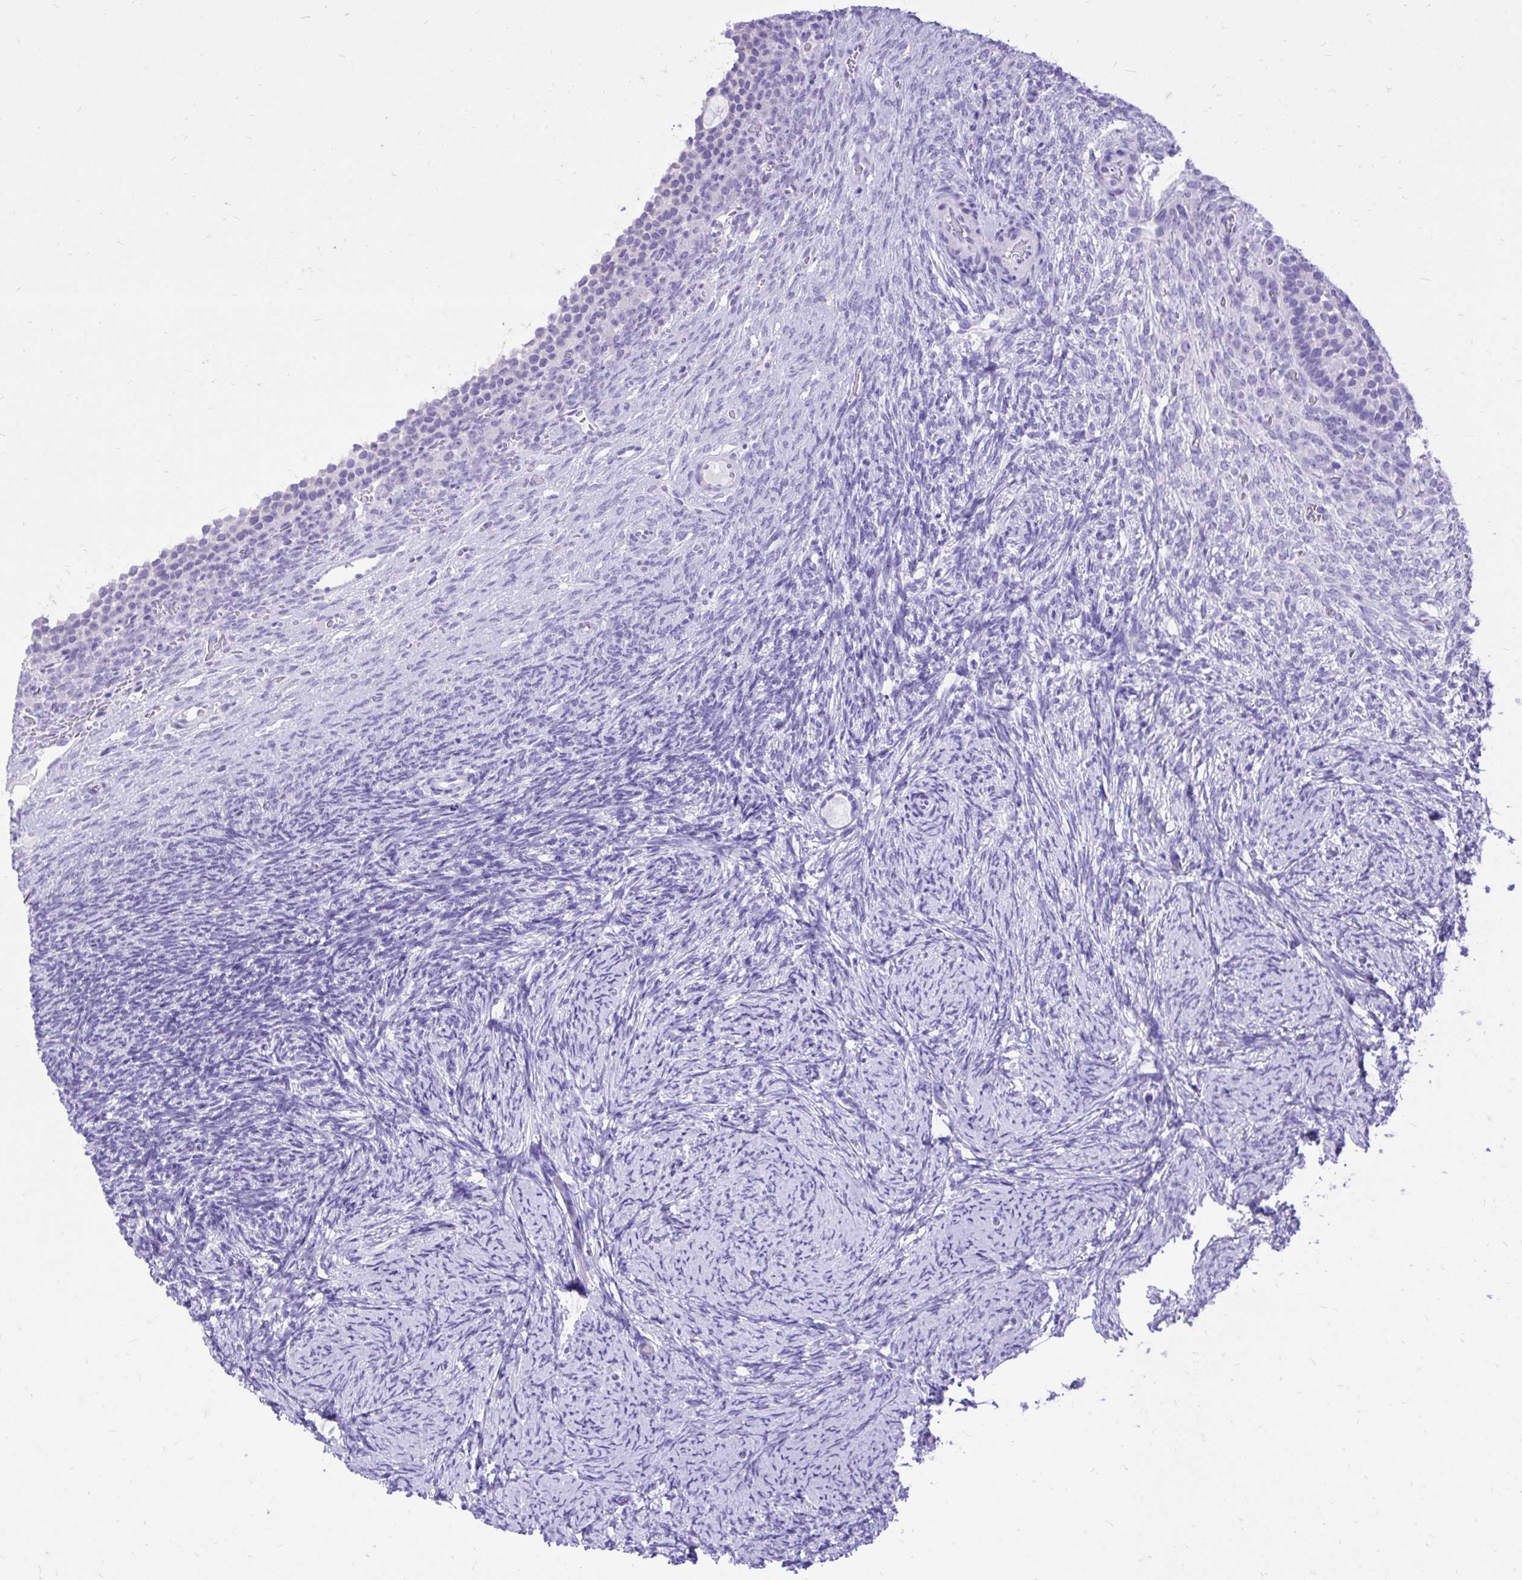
{"staining": {"intensity": "negative", "quantity": "none", "location": "none"}, "tissue": "ovary", "cell_type": "Follicle cells", "image_type": "normal", "snomed": [{"axis": "morphology", "description": "Normal tissue, NOS"}, {"axis": "topography", "description": "Ovary"}], "caption": "Immunohistochemistry (IHC) of normal human ovary displays no expression in follicle cells.", "gene": "MON1A", "patient": {"sex": "female", "age": 34}}